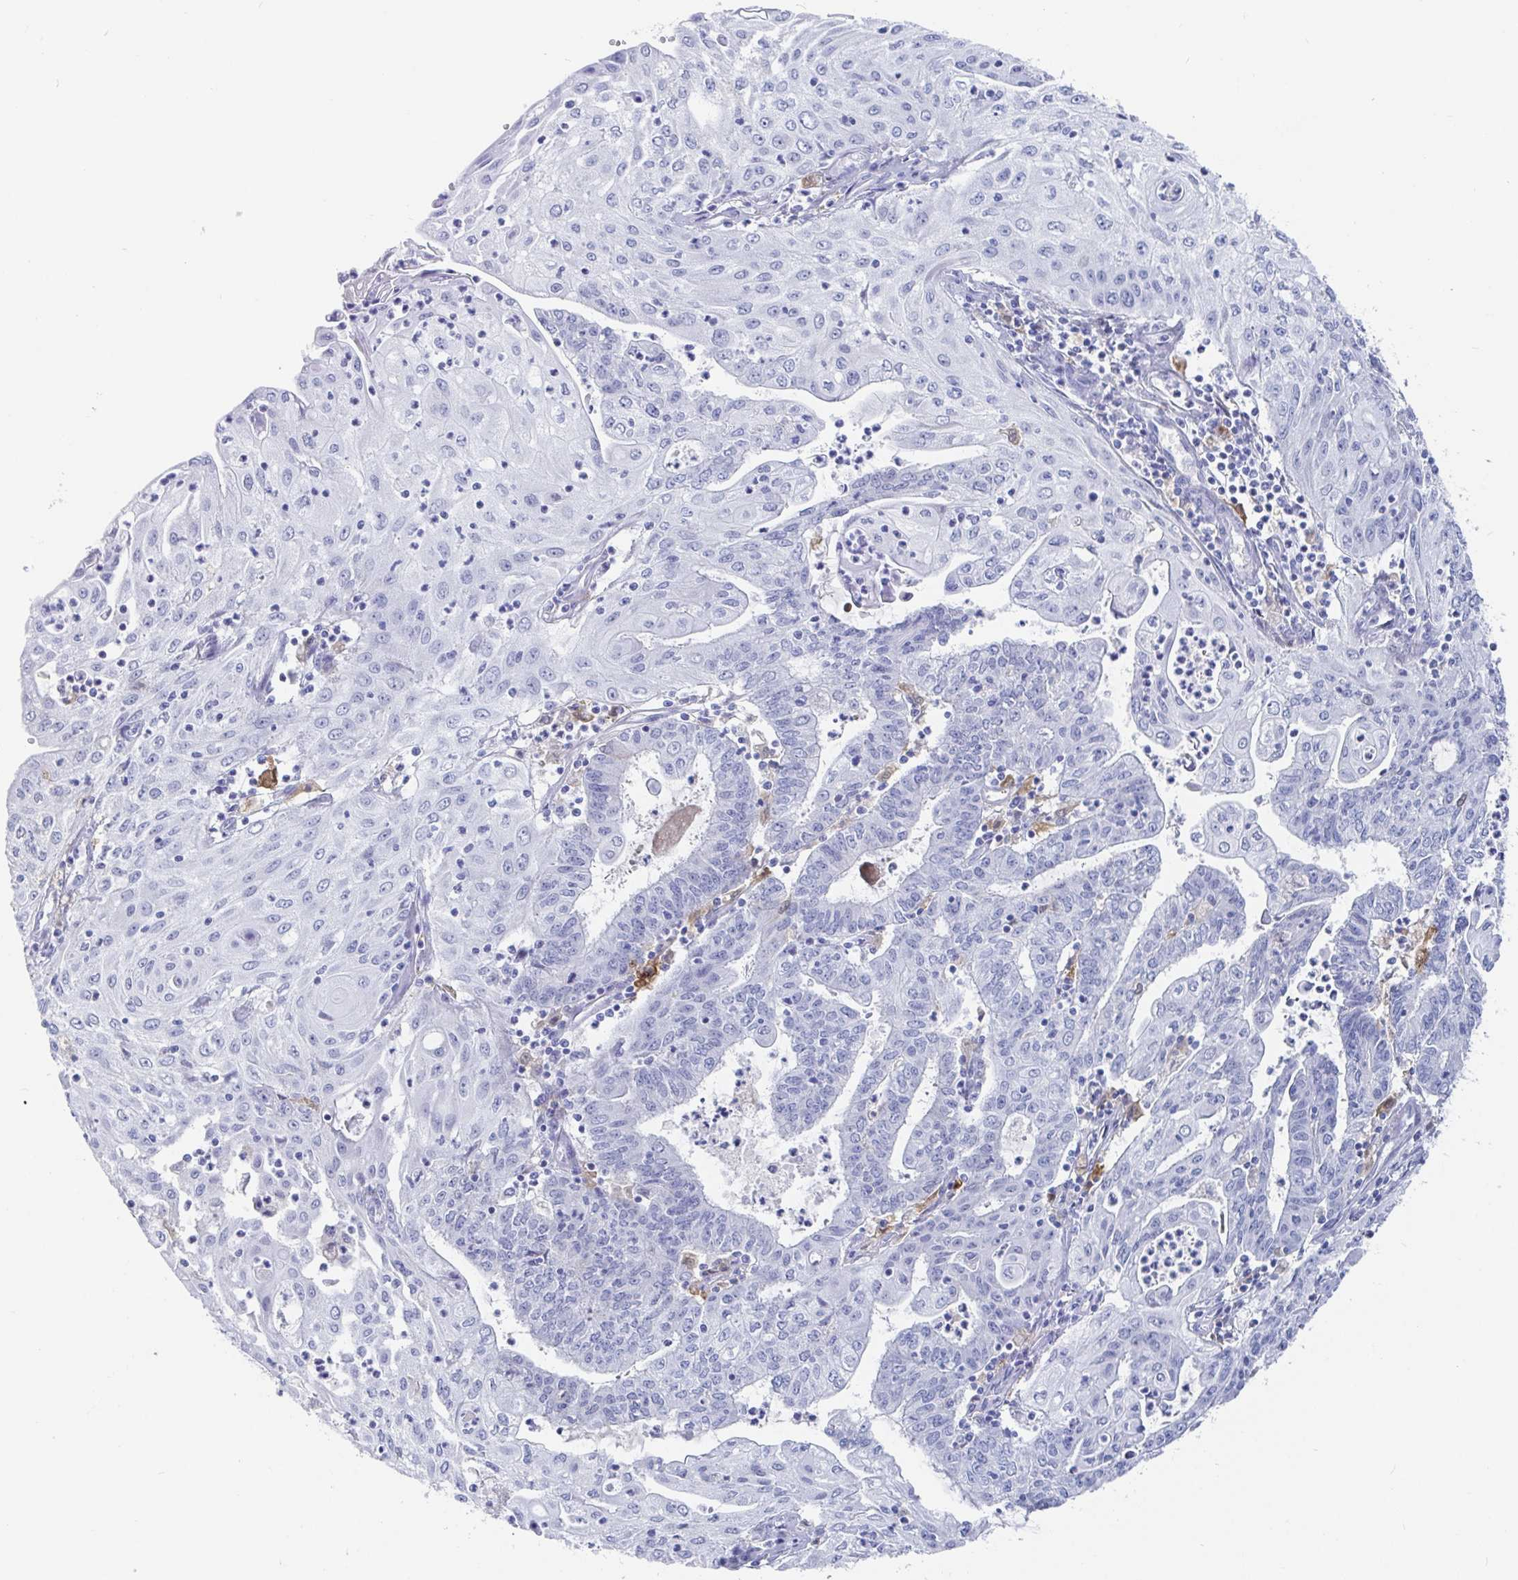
{"staining": {"intensity": "negative", "quantity": "none", "location": "none"}, "tissue": "endometrial cancer", "cell_type": "Tumor cells", "image_type": "cancer", "snomed": [{"axis": "morphology", "description": "Adenocarcinoma, NOS"}, {"axis": "topography", "description": "Endometrium"}], "caption": "DAB (3,3'-diaminobenzidine) immunohistochemical staining of human adenocarcinoma (endometrial) shows no significant expression in tumor cells. (DAB (3,3'-diaminobenzidine) immunohistochemistry (IHC), high magnification).", "gene": "OR2A4", "patient": {"sex": "female", "age": 61}}